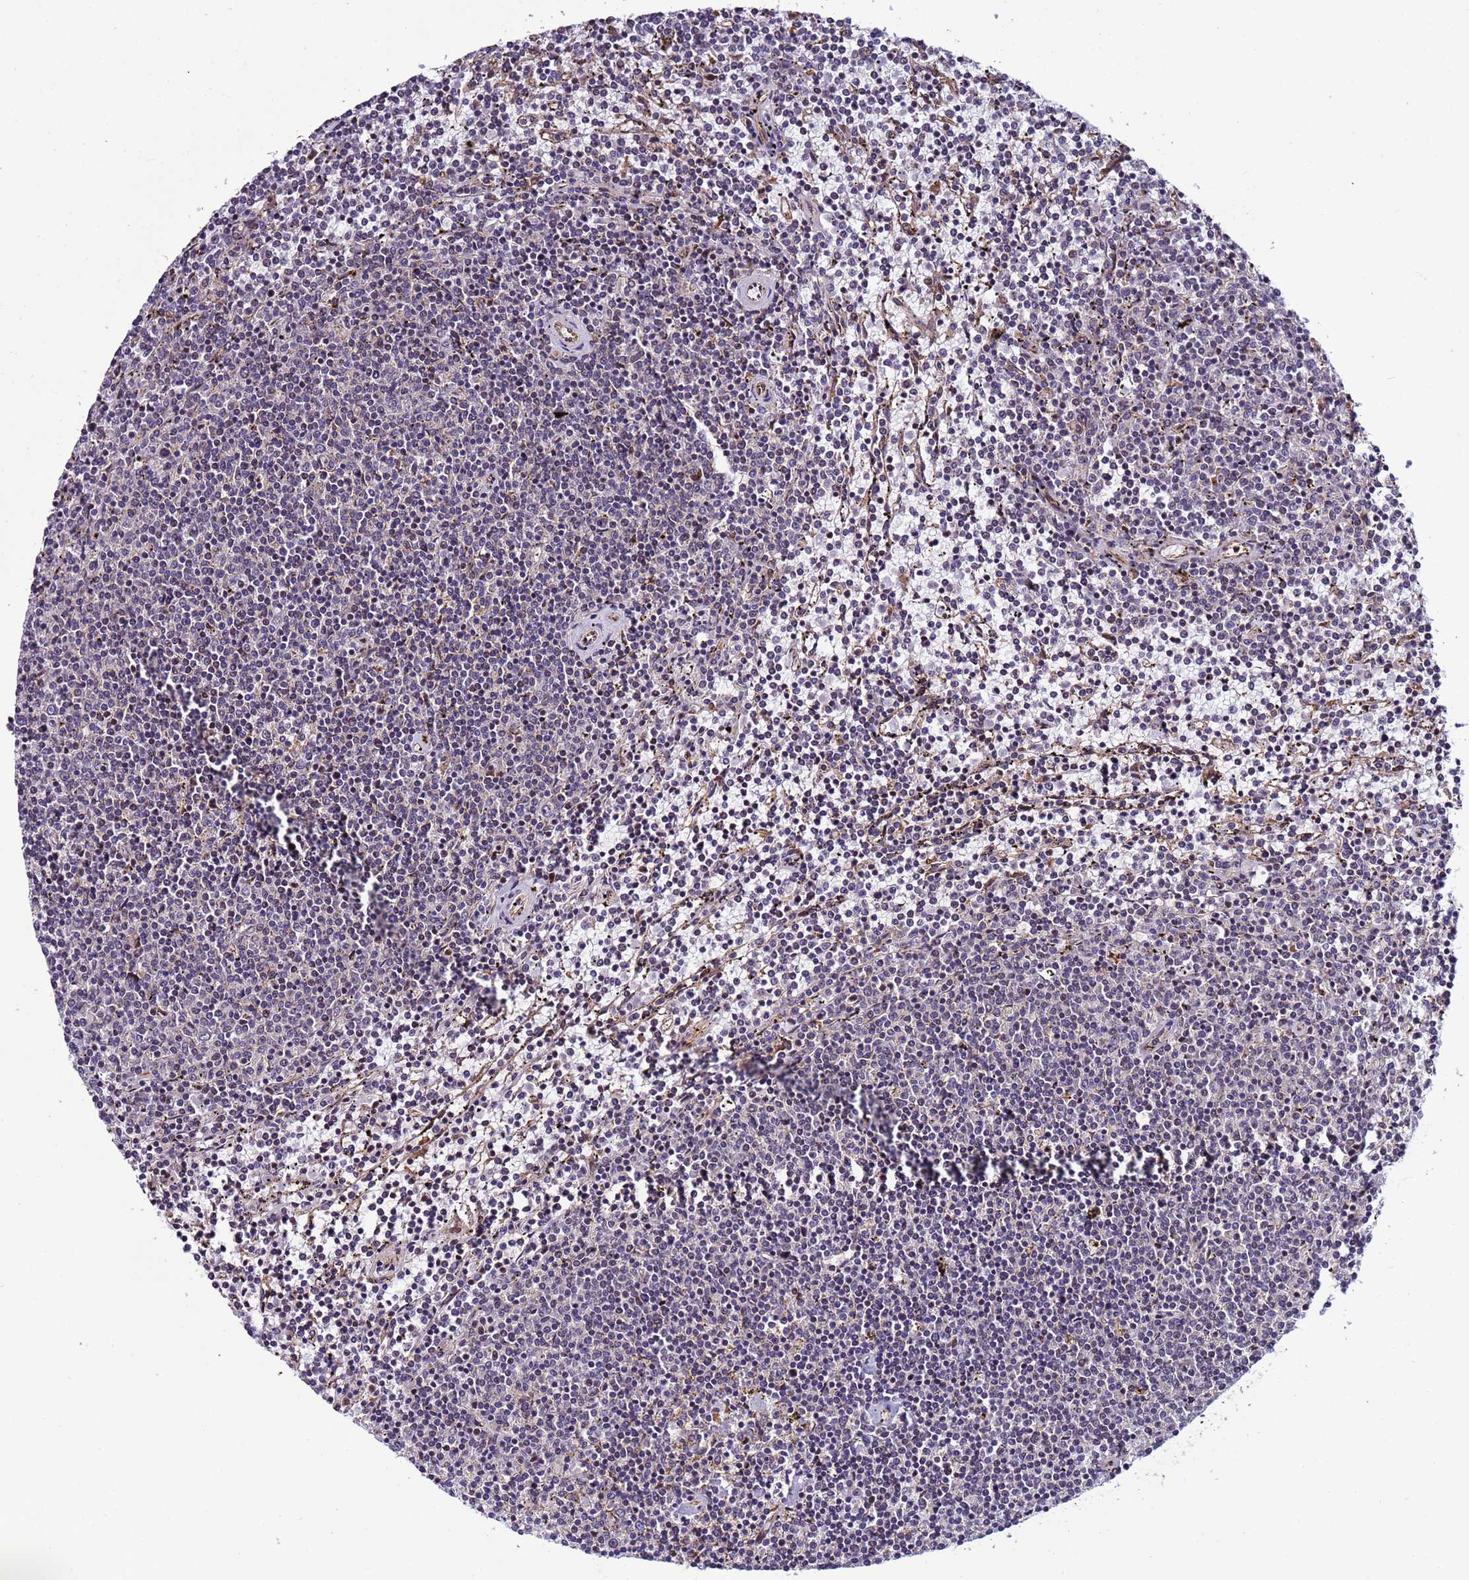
{"staining": {"intensity": "negative", "quantity": "none", "location": "none"}, "tissue": "lymphoma", "cell_type": "Tumor cells", "image_type": "cancer", "snomed": [{"axis": "morphology", "description": "Malignant lymphoma, non-Hodgkin's type, Low grade"}, {"axis": "topography", "description": "Spleen"}], "caption": "This micrograph is of malignant lymphoma, non-Hodgkin's type (low-grade) stained with immunohistochemistry to label a protein in brown with the nuclei are counter-stained blue. There is no staining in tumor cells.", "gene": "MCRIP1", "patient": {"sex": "female", "age": 50}}